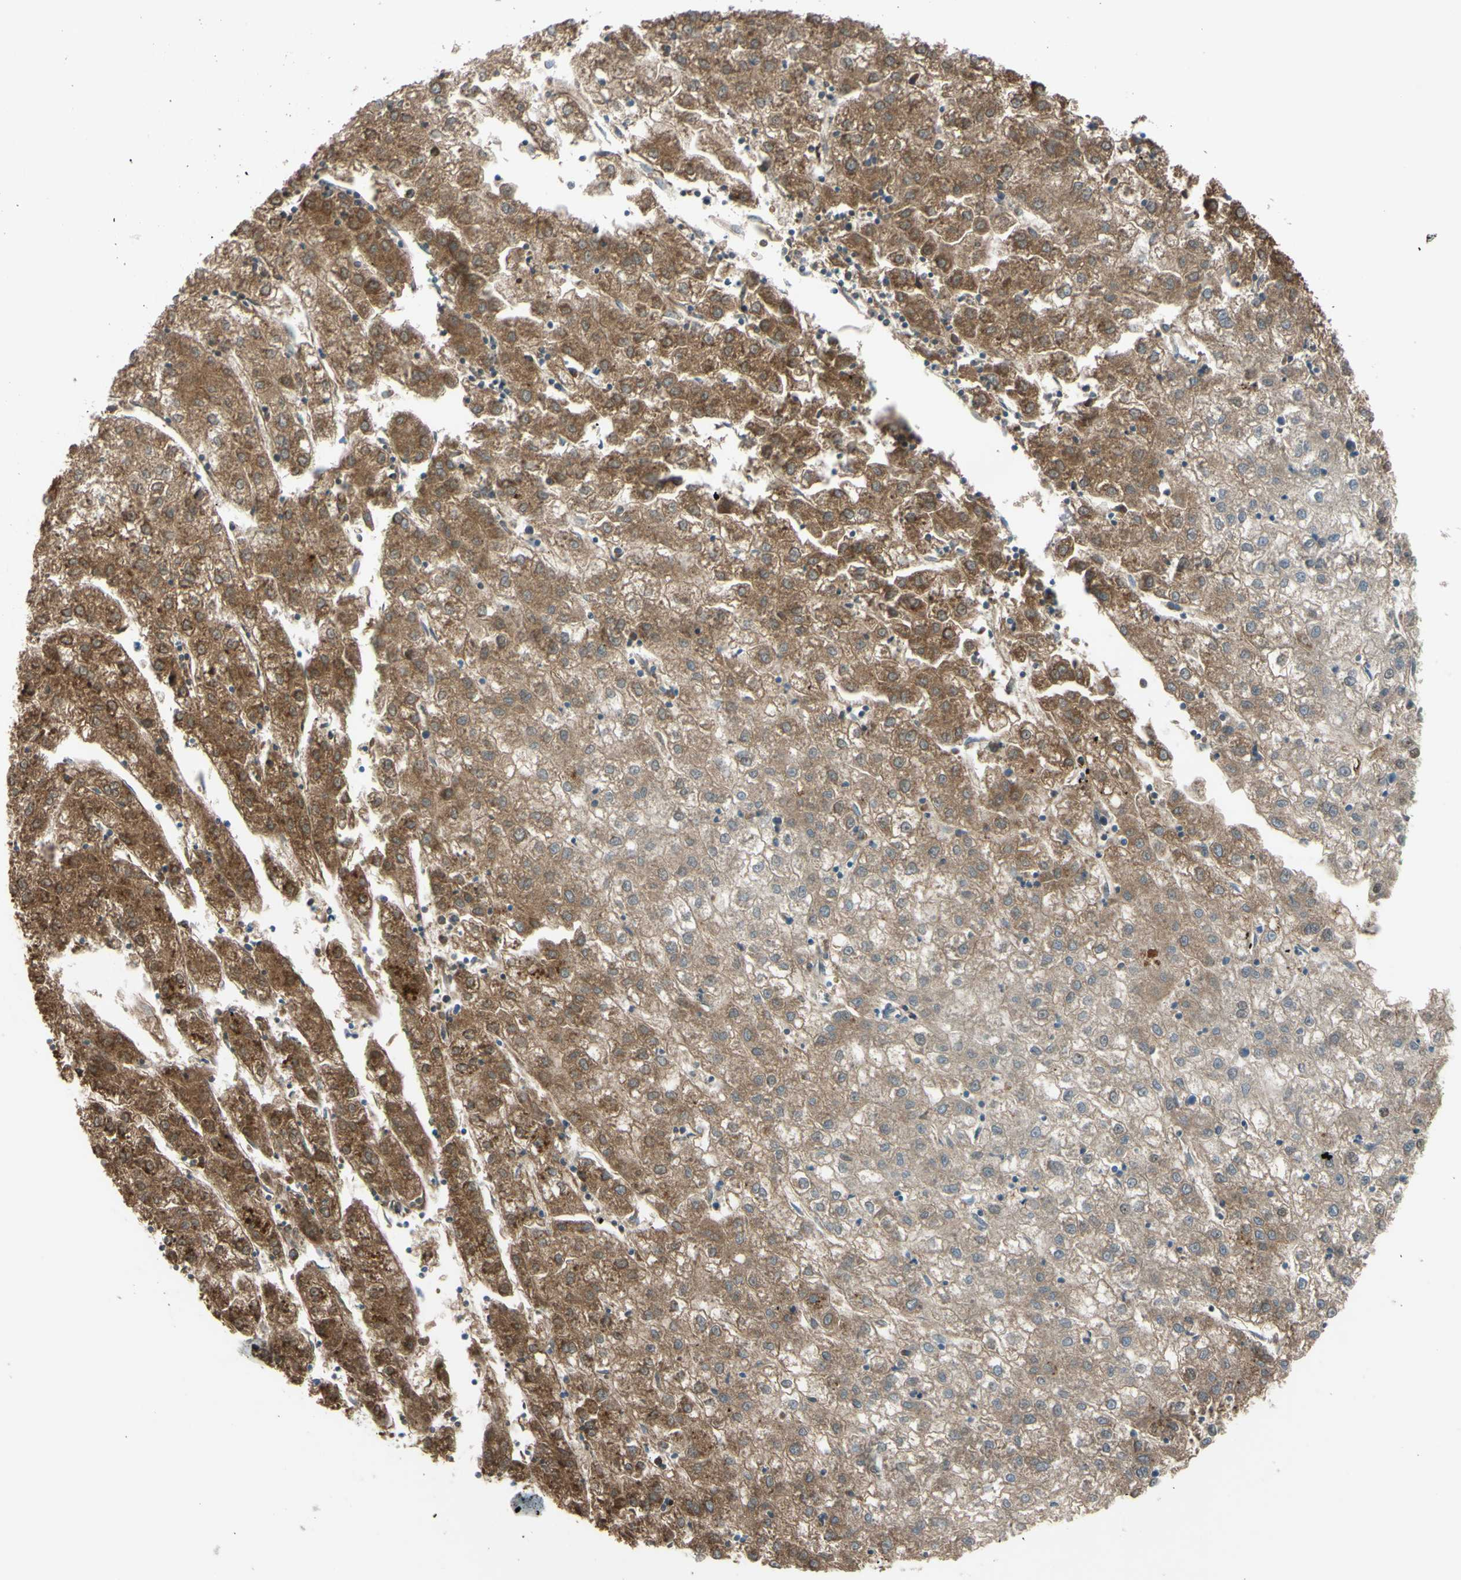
{"staining": {"intensity": "moderate", "quantity": ">75%", "location": "cytoplasmic/membranous"}, "tissue": "liver cancer", "cell_type": "Tumor cells", "image_type": "cancer", "snomed": [{"axis": "morphology", "description": "Carcinoma, Hepatocellular, NOS"}, {"axis": "topography", "description": "Liver"}], "caption": "This is an image of immunohistochemistry (IHC) staining of hepatocellular carcinoma (liver), which shows moderate expression in the cytoplasmic/membranous of tumor cells.", "gene": "AFP", "patient": {"sex": "male", "age": 72}}